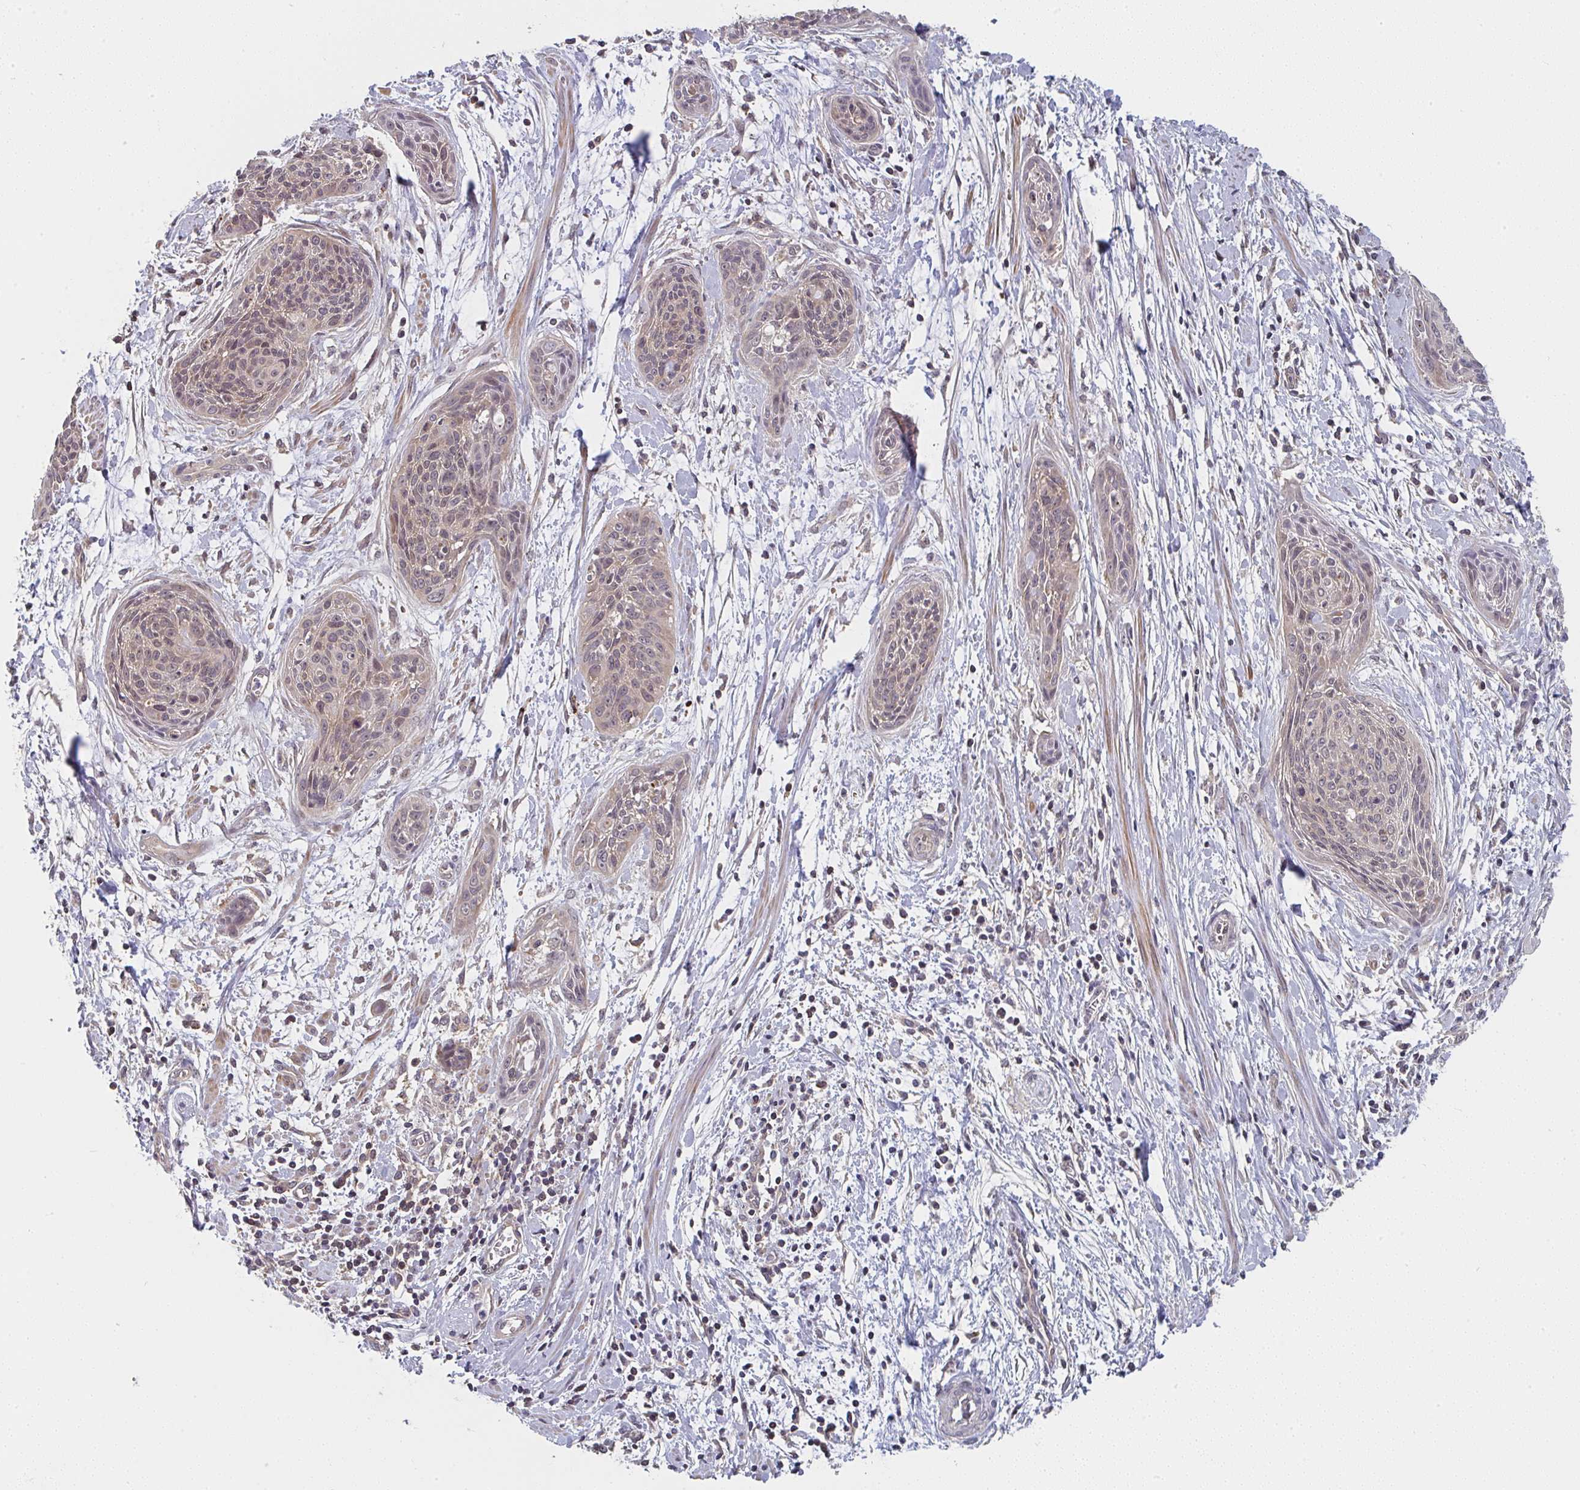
{"staining": {"intensity": "weak", "quantity": ">75%", "location": "cytoplasmic/membranous"}, "tissue": "cervical cancer", "cell_type": "Tumor cells", "image_type": "cancer", "snomed": [{"axis": "morphology", "description": "Squamous cell carcinoma, NOS"}, {"axis": "topography", "description": "Cervix"}], "caption": "Human cervical cancer (squamous cell carcinoma) stained for a protein (brown) exhibits weak cytoplasmic/membranous positive expression in approximately >75% of tumor cells.", "gene": "RANGRF", "patient": {"sex": "female", "age": 55}}